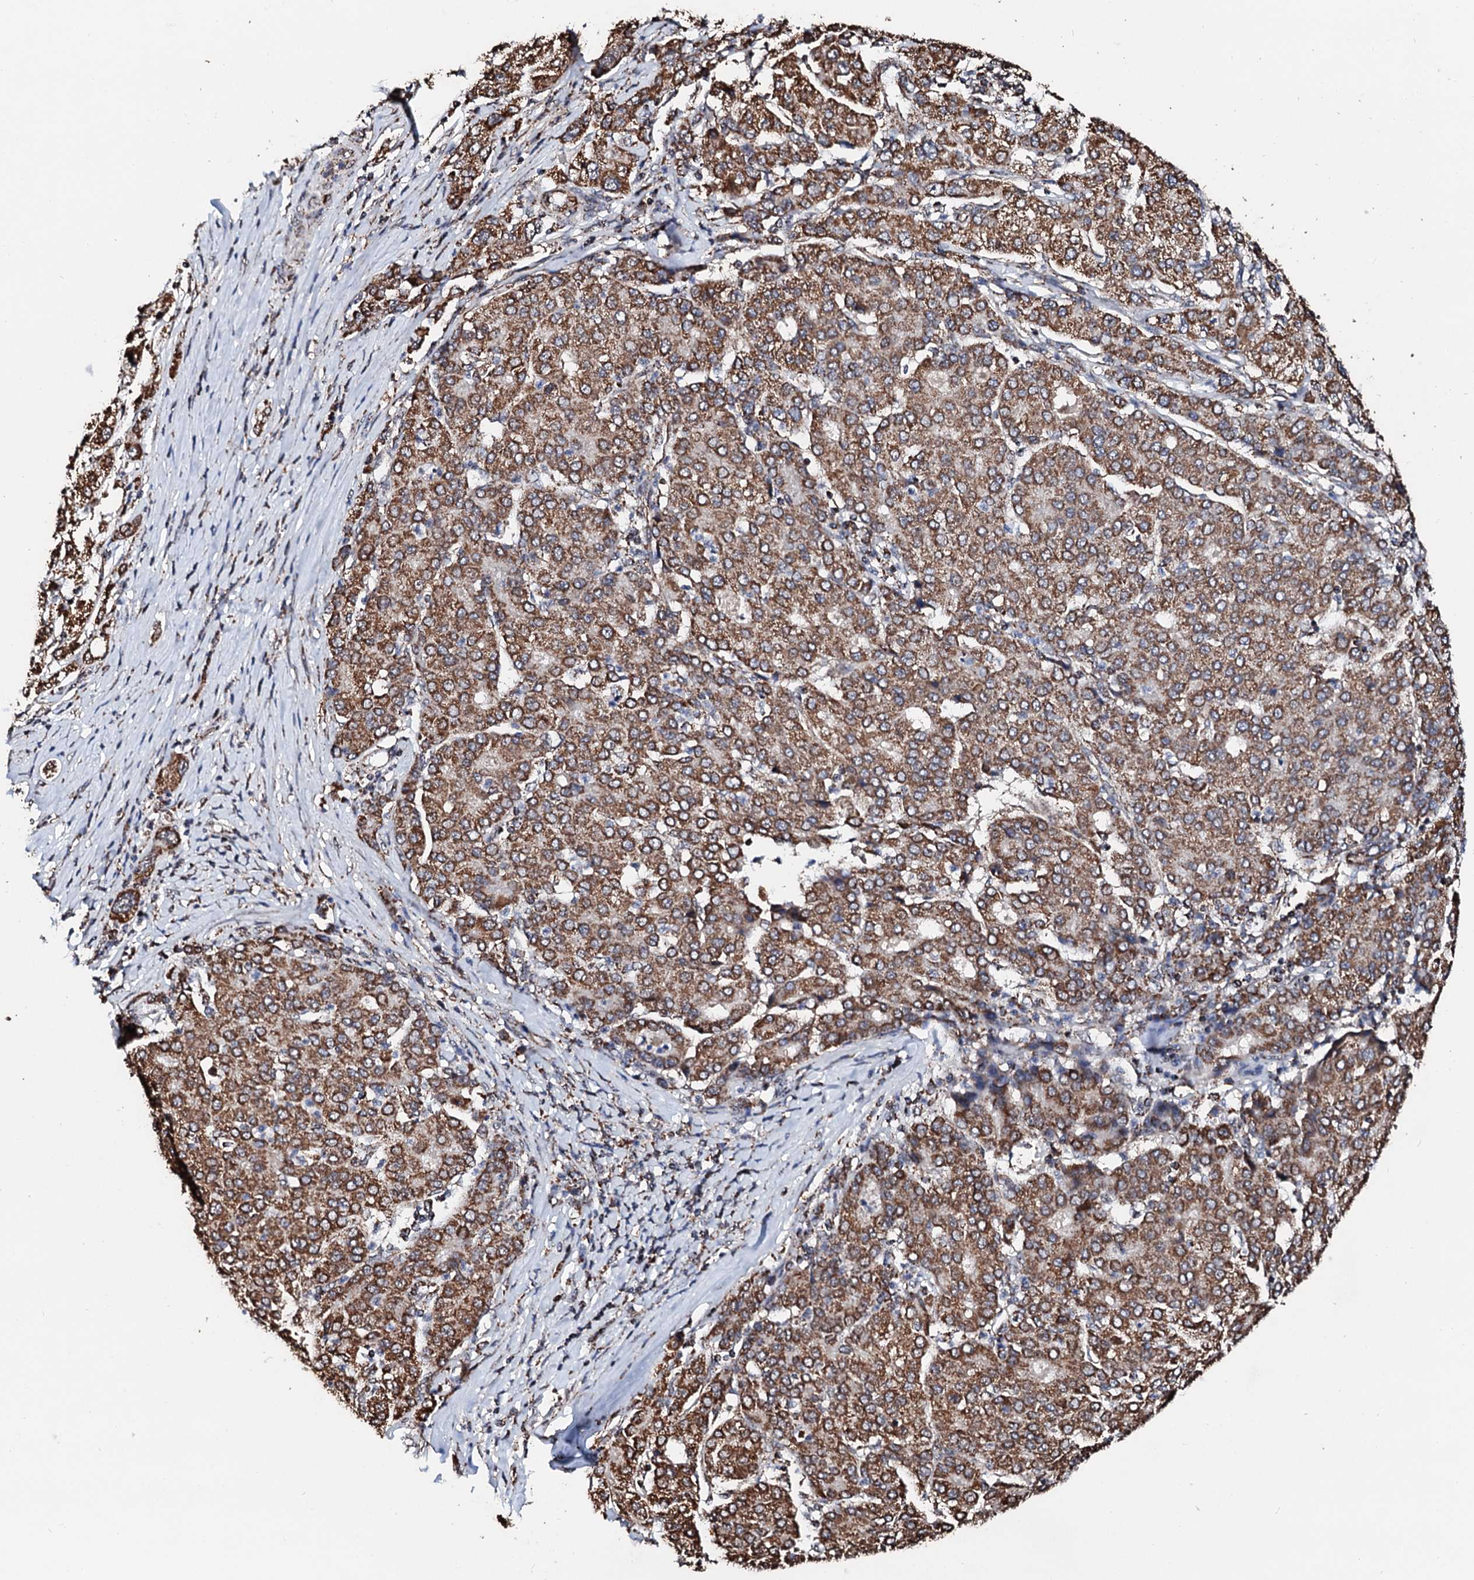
{"staining": {"intensity": "moderate", "quantity": ">75%", "location": "cytoplasmic/membranous"}, "tissue": "liver cancer", "cell_type": "Tumor cells", "image_type": "cancer", "snomed": [{"axis": "morphology", "description": "Carcinoma, Hepatocellular, NOS"}, {"axis": "topography", "description": "Liver"}], "caption": "Protein expression analysis of liver cancer reveals moderate cytoplasmic/membranous staining in approximately >75% of tumor cells.", "gene": "SECISBP2L", "patient": {"sex": "male", "age": 65}}